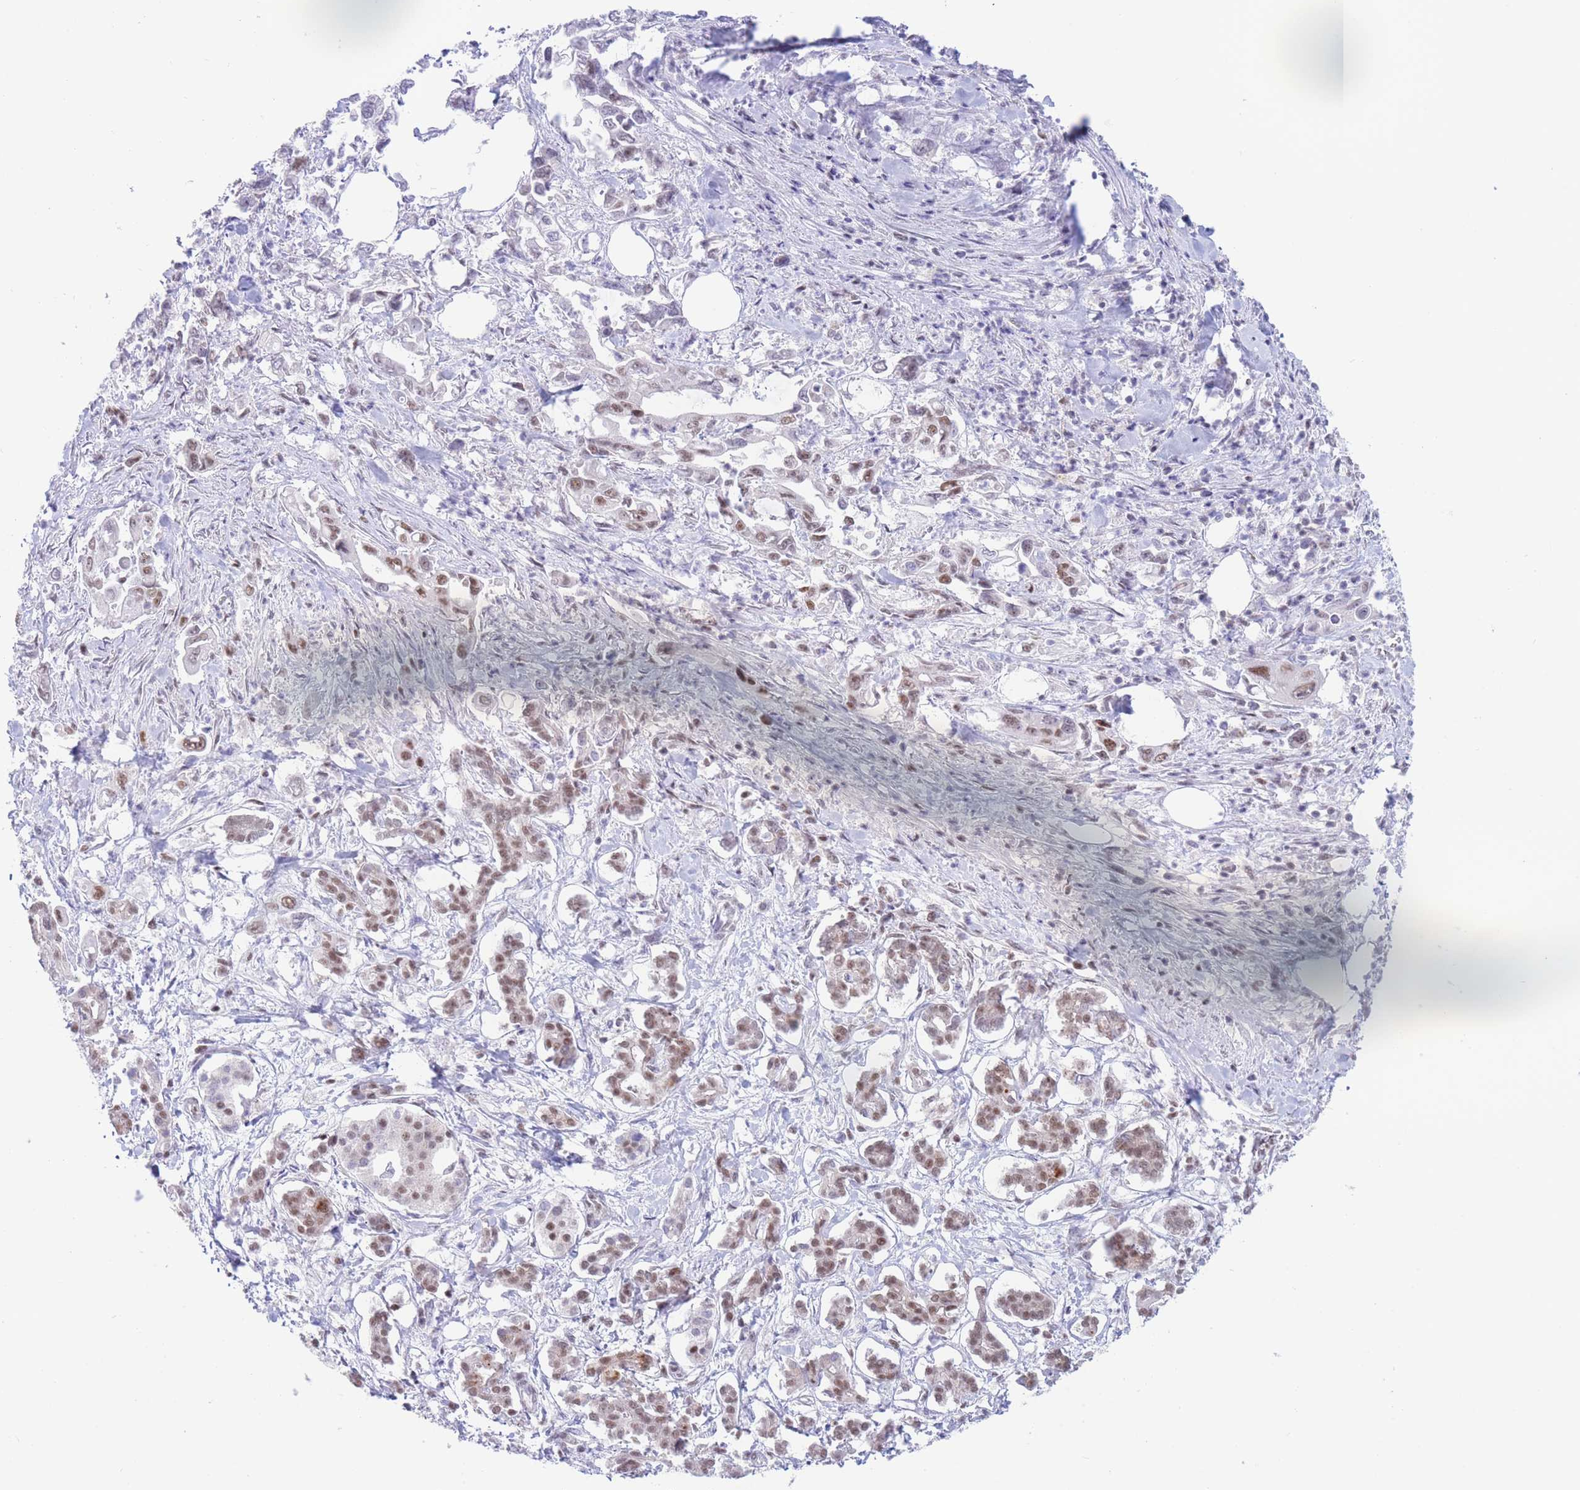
{"staining": {"intensity": "moderate", "quantity": ">75%", "location": "nuclear"}, "tissue": "pancreatic cancer", "cell_type": "Tumor cells", "image_type": "cancer", "snomed": [{"axis": "morphology", "description": "Adenocarcinoma, NOS"}, {"axis": "topography", "description": "Pancreas"}], "caption": "Protein staining of adenocarcinoma (pancreatic) tissue demonstrates moderate nuclear positivity in about >75% of tumor cells.", "gene": "SMAD9", "patient": {"sex": "male", "age": 61}}